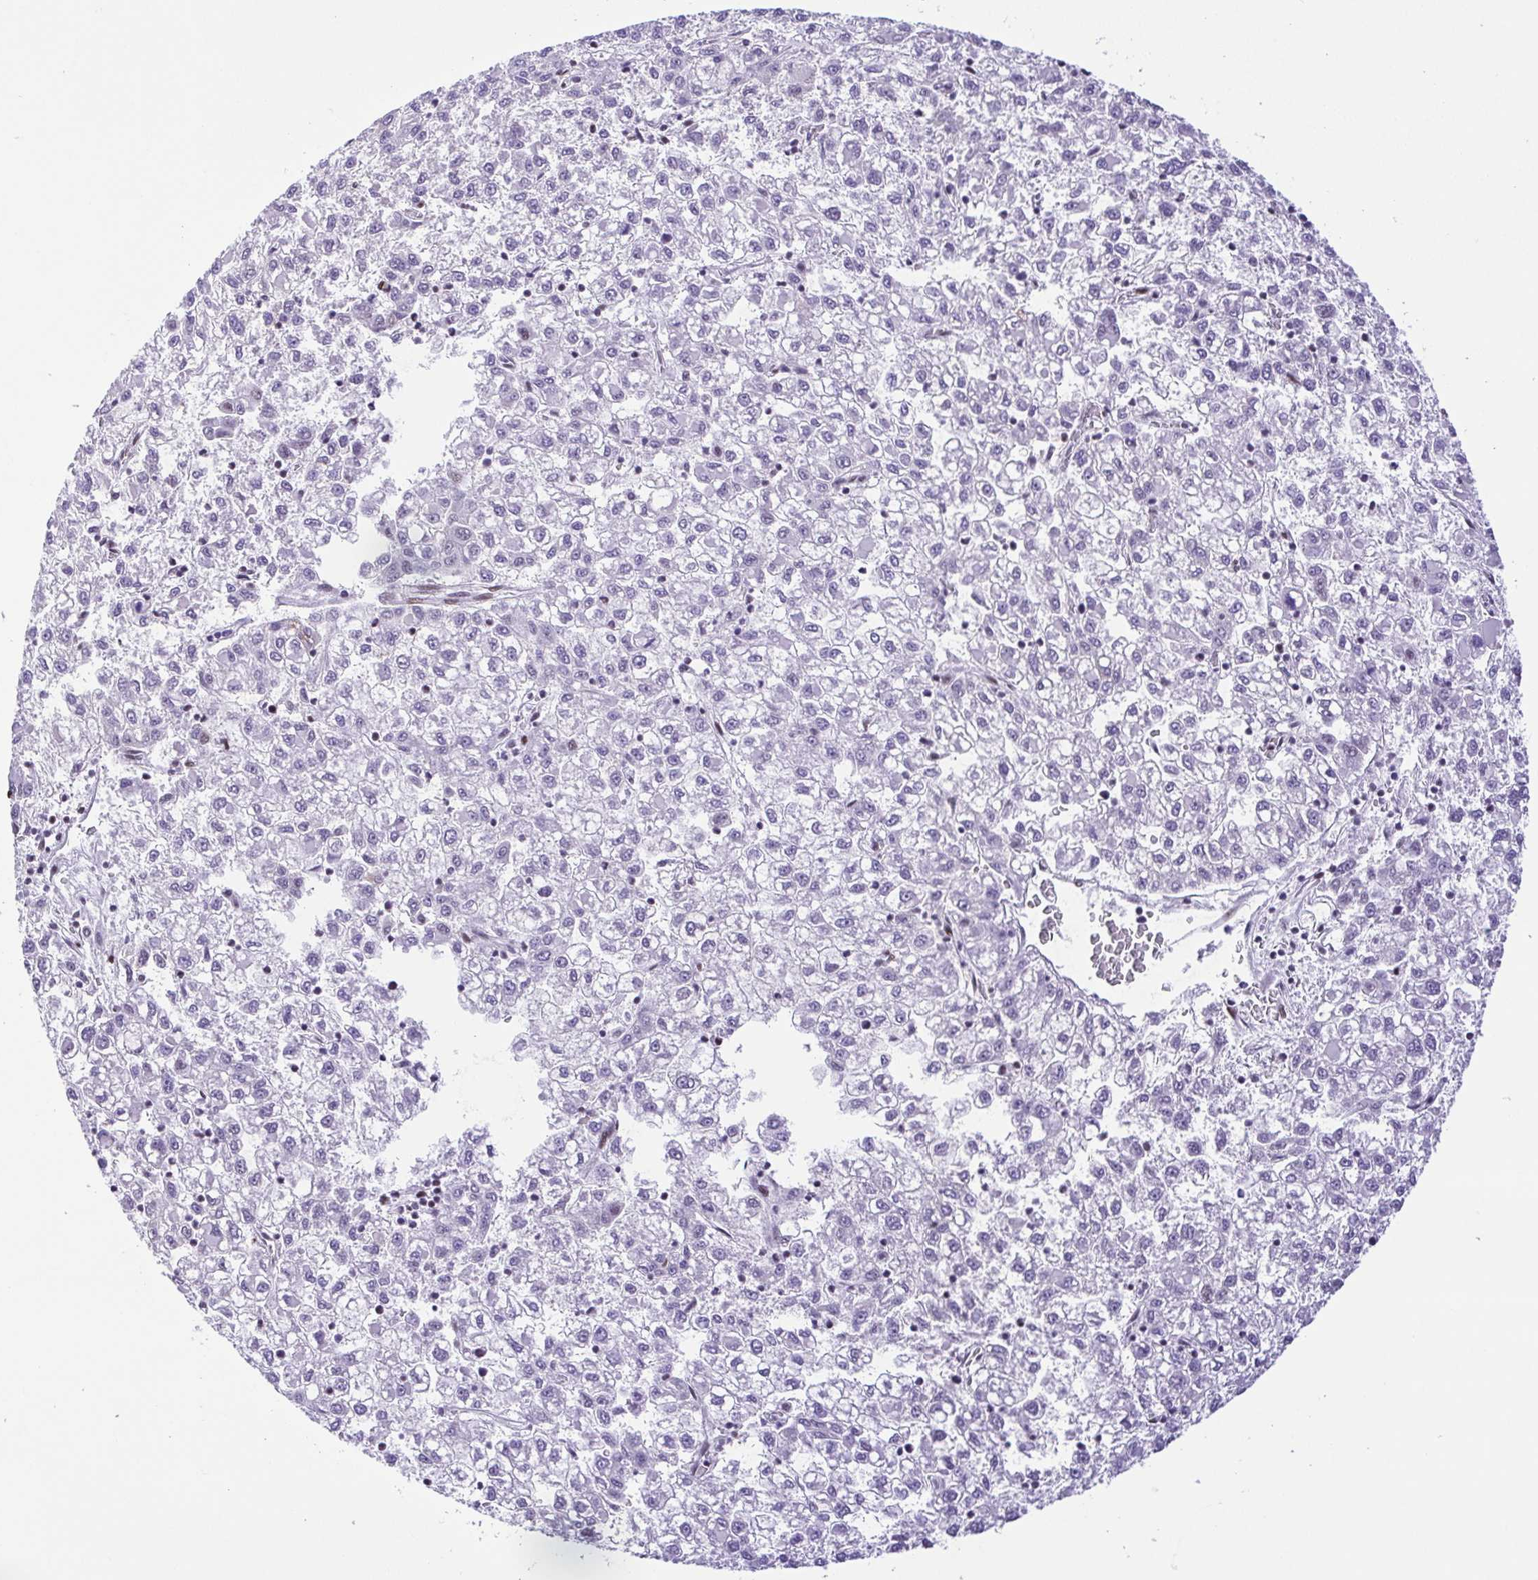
{"staining": {"intensity": "negative", "quantity": "none", "location": "none"}, "tissue": "liver cancer", "cell_type": "Tumor cells", "image_type": "cancer", "snomed": [{"axis": "morphology", "description": "Carcinoma, Hepatocellular, NOS"}, {"axis": "topography", "description": "Liver"}], "caption": "Photomicrograph shows no protein positivity in tumor cells of liver cancer (hepatocellular carcinoma) tissue.", "gene": "TRIM28", "patient": {"sex": "male", "age": 40}}